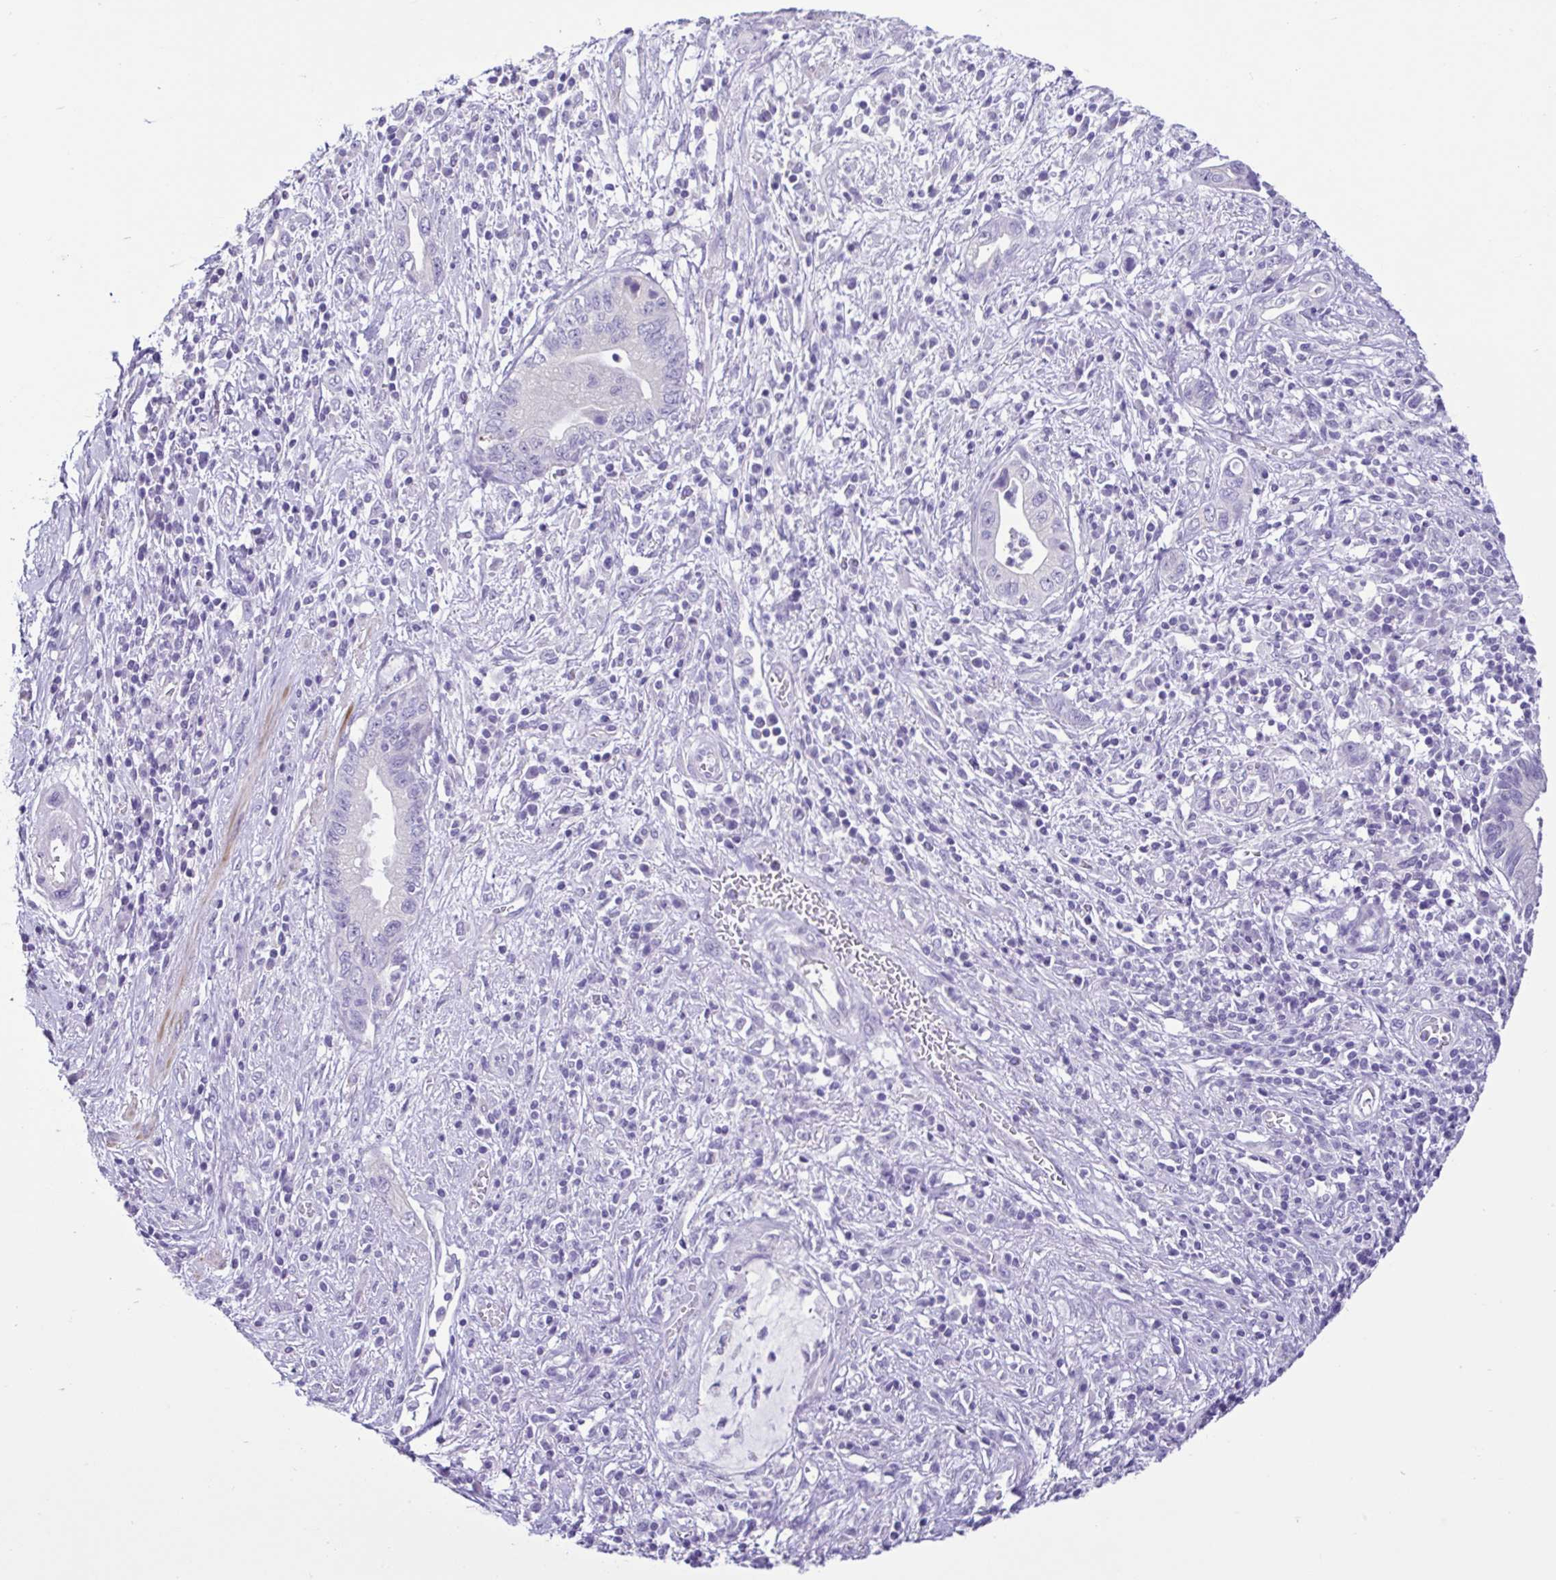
{"staining": {"intensity": "negative", "quantity": "none", "location": "none"}, "tissue": "pancreatic cancer", "cell_type": "Tumor cells", "image_type": "cancer", "snomed": [{"axis": "morphology", "description": "Adenocarcinoma, NOS"}, {"axis": "topography", "description": "Pancreas"}], "caption": "There is no significant expression in tumor cells of pancreatic cancer.", "gene": "CBY2", "patient": {"sex": "female", "age": 72}}